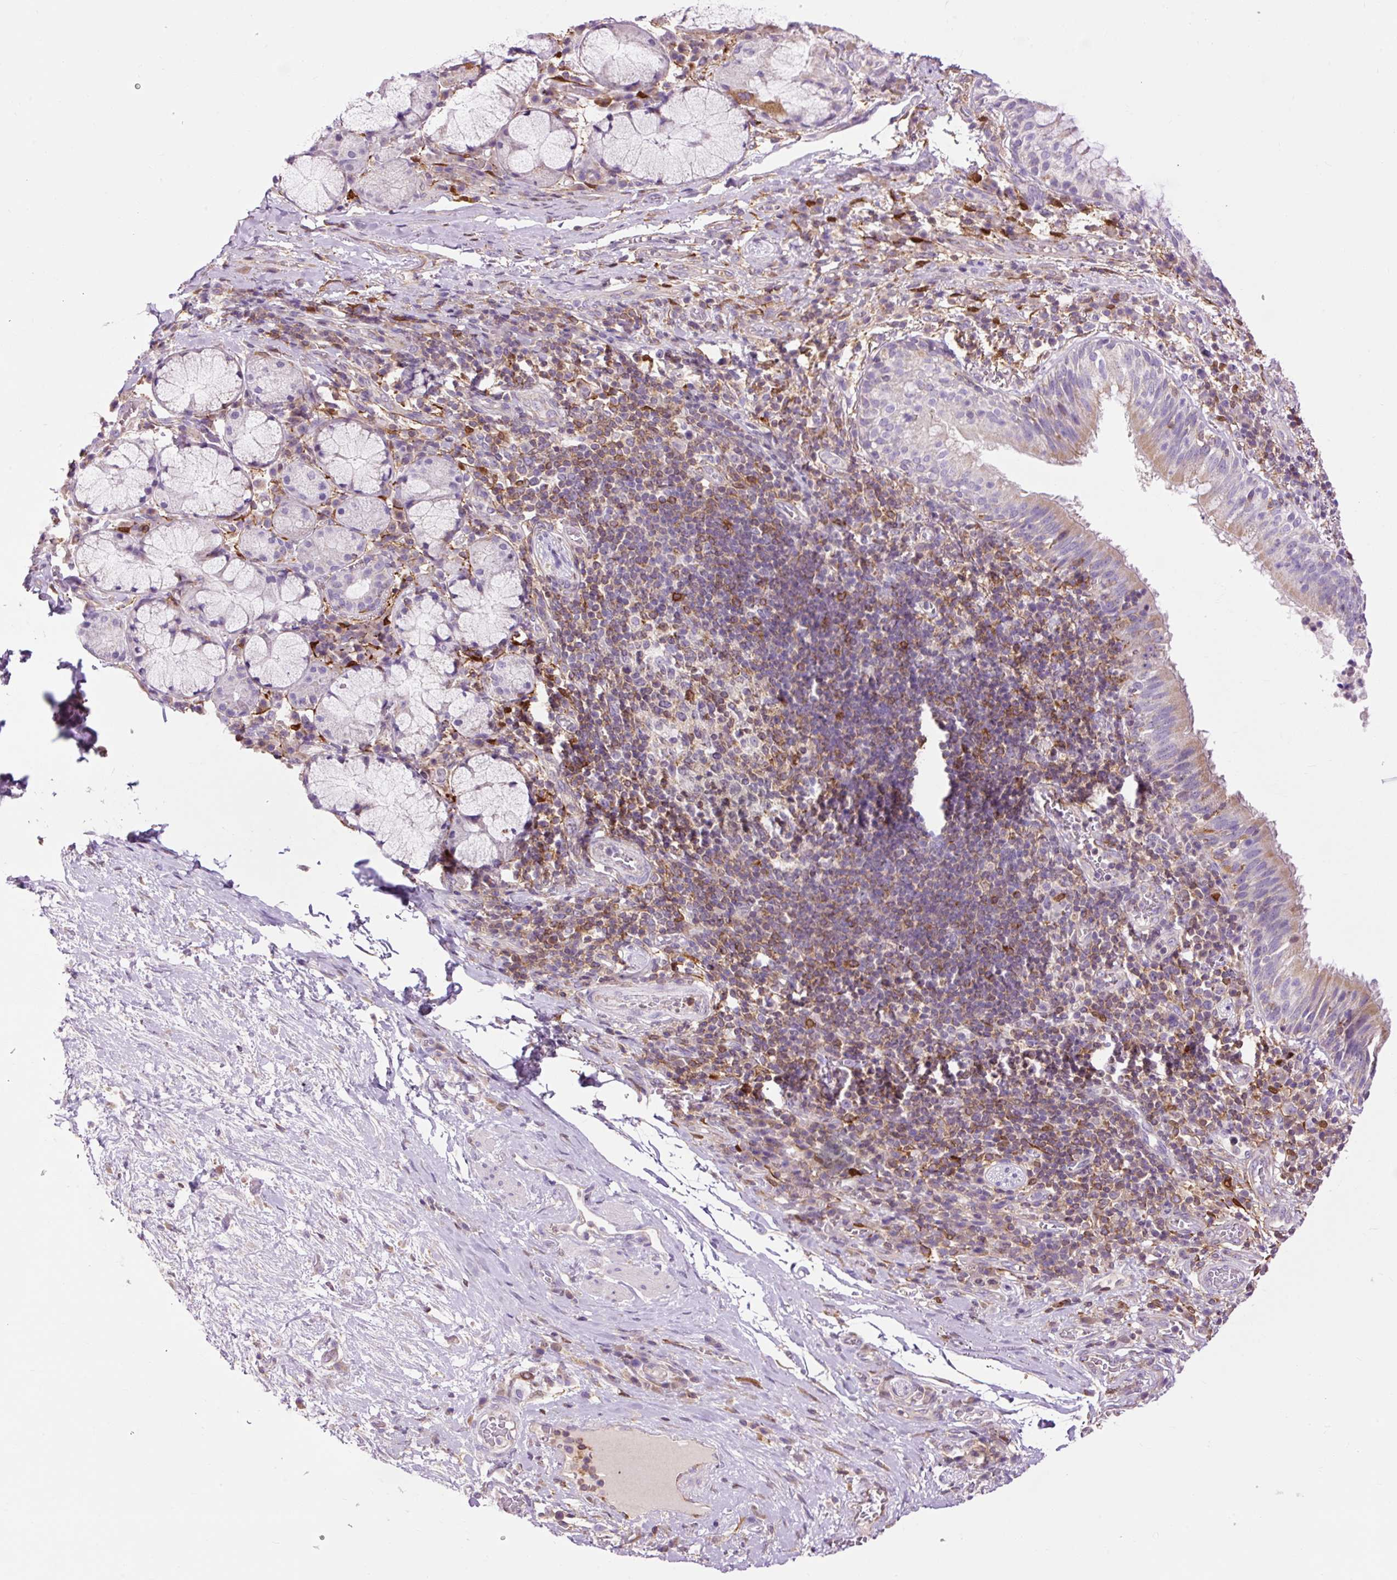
{"staining": {"intensity": "weak", "quantity": "<25%", "location": "cytoplasmic/membranous"}, "tissue": "bronchus", "cell_type": "Respiratory epithelial cells", "image_type": "normal", "snomed": [{"axis": "morphology", "description": "Normal tissue, NOS"}, {"axis": "topography", "description": "Cartilage tissue"}, {"axis": "topography", "description": "Bronchus"}], "caption": "Immunohistochemical staining of benign human bronchus displays no significant expression in respiratory epithelial cells.", "gene": "CD83", "patient": {"sex": "male", "age": 56}}